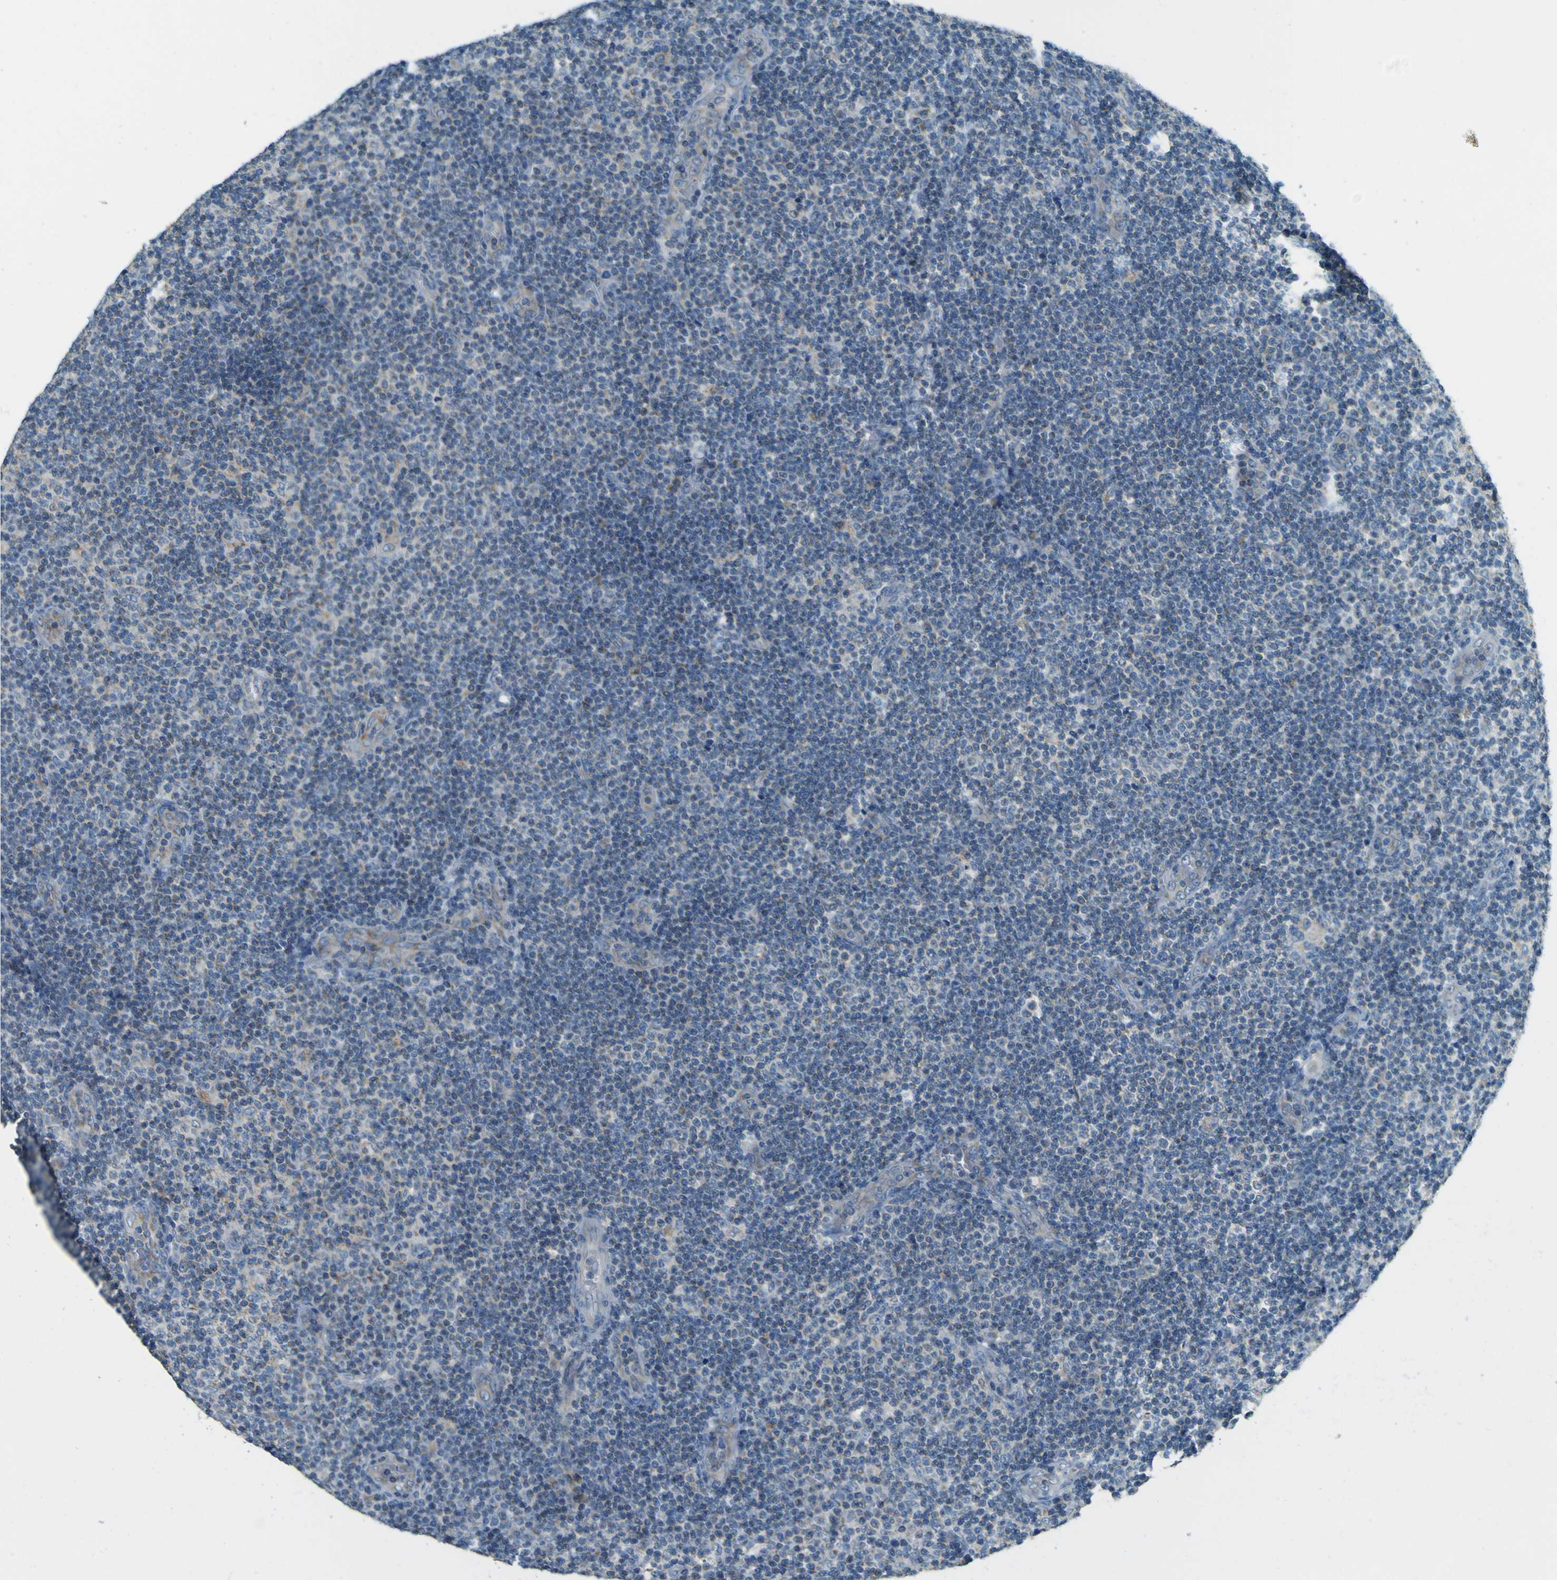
{"staining": {"intensity": "negative", "quantity": "none", "location": "none"}, "tissue": "lymphoma", "cell_type": "Tumor cells", "image_type": "cancer", "snomed": [{"axis": "morphology", "description": "Malignant lymphoma, non-Hodgkin's type, Low grade"}, {"axis": "topography", "description": "Lymph node"}], "caption": "A high-resolution photomicrograph shows IHC staining of malignant lymphoma, non-Hodgkin's type (low-grade), which exhibits no significant staining in tumor cells.", "gene": "FKTN", "patient": {"sex": "male", "age": 83}}